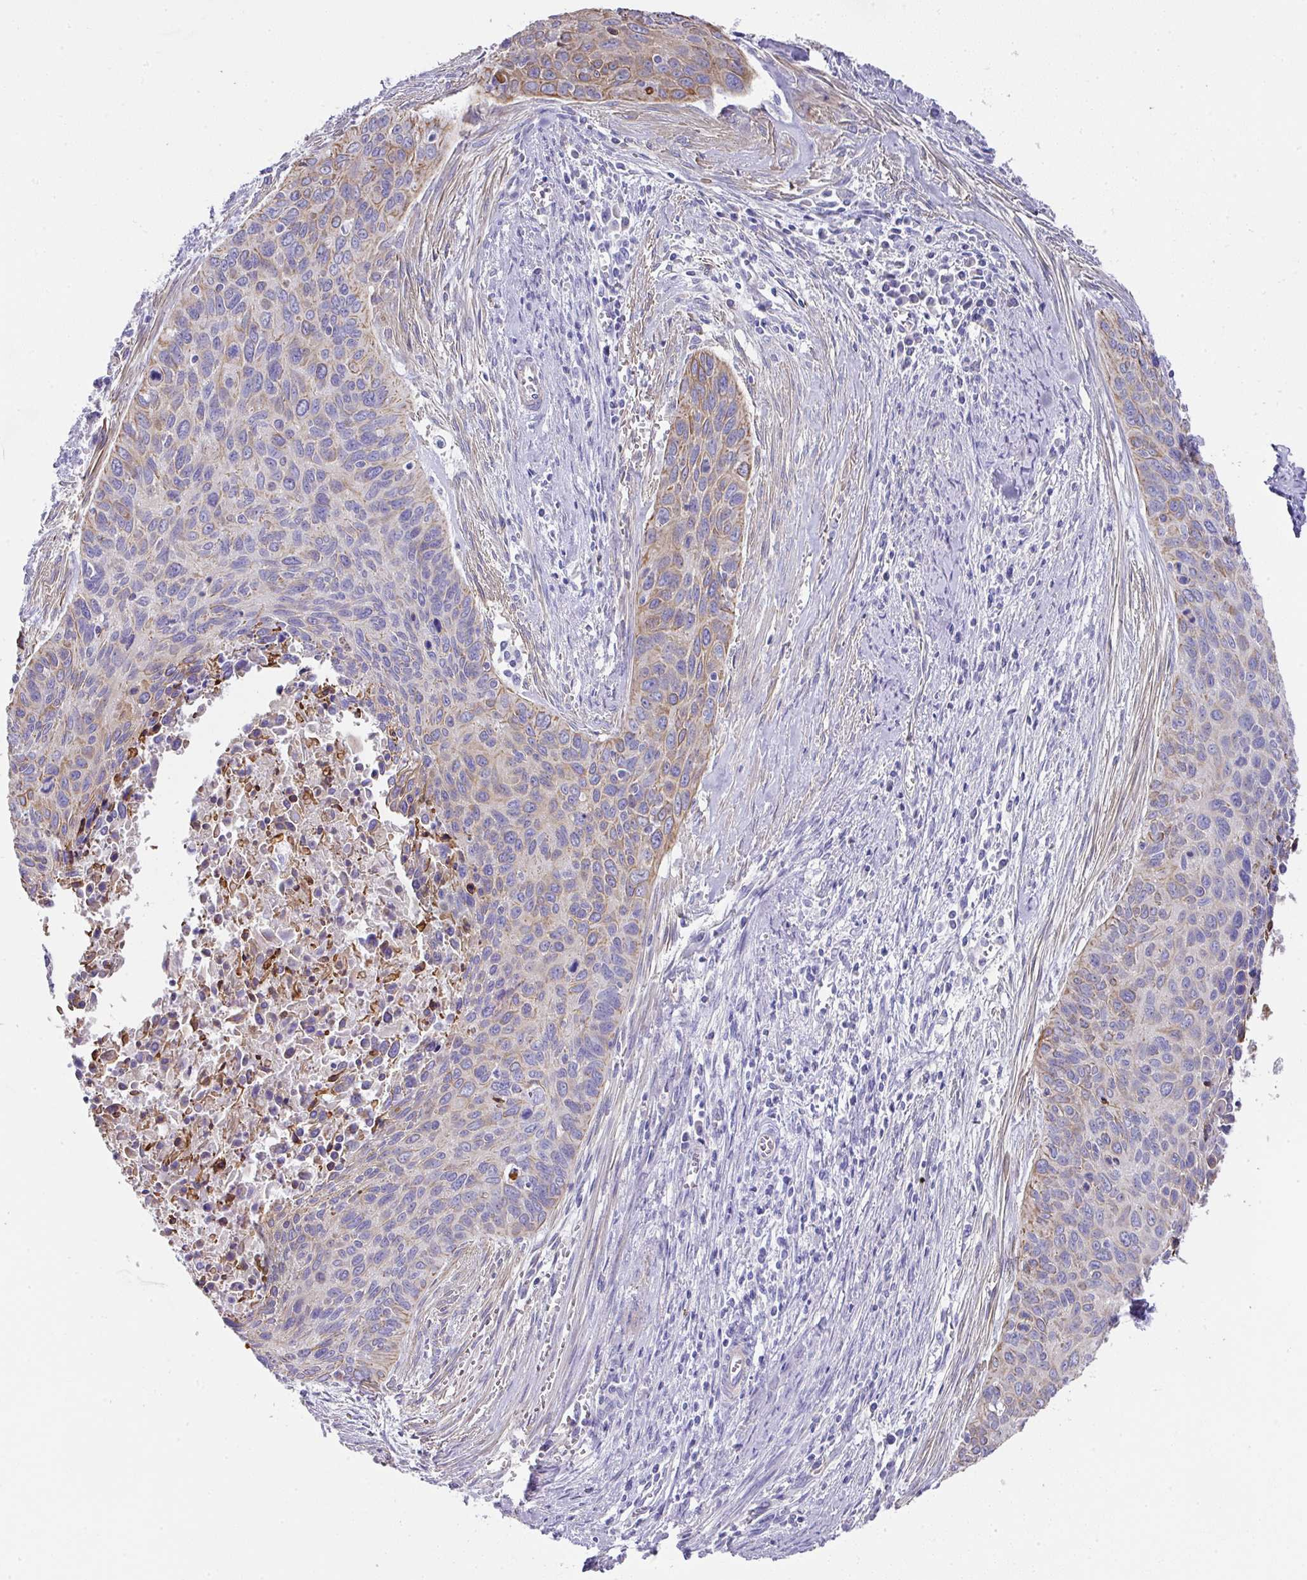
{"staining": {"intensity": "moderate", "quantity": "<25%", "location": "cytoplasmic/membranous"}, "tissue": "cervical cancer", "cell_type": "Tumor cells", "image_type": "cancer", "snomed": [{"axis": "morphology", "description": "Squamous cell carcinoma, NOS"}, {"axis": "topography", "description": "Cervix"}], "caption": "Immunohistochemistry (IHC) image of squamous cell carcinoma (cervical) stained for a protein (brown), which displays low levels of moderate cytoplasmic/membranous staining in approximately <25% of tumor cells.", "gene": "TARM1", "patient": {"sex": "female", "age": 55}}